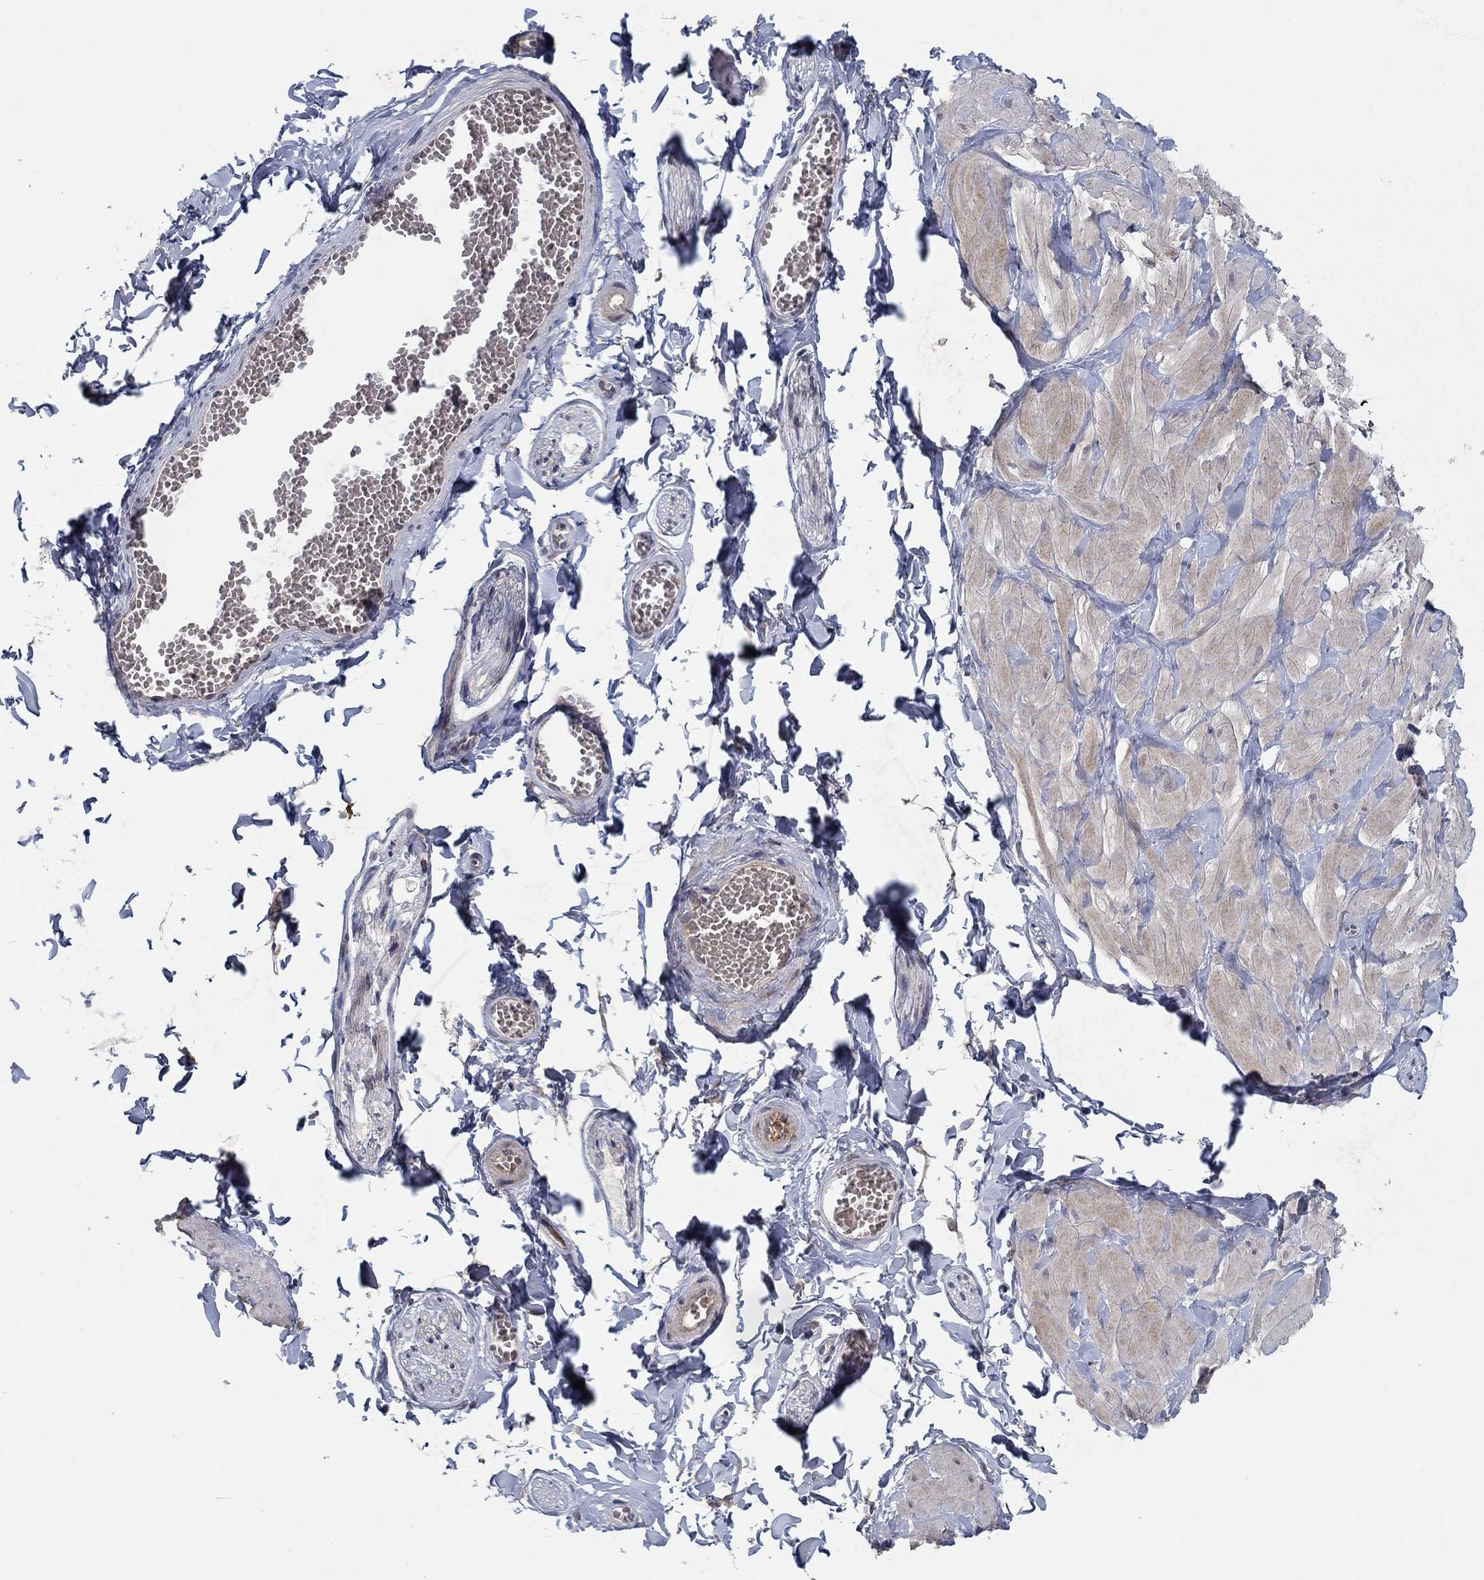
{"staining": {"intensity": "negative", "quantity": "none", "location": "none"}, "tissue": "adipose tissue", "cell_type": "Adipocytes", "image_type": "normal", "snomed": [{"axis": "morphology", "description": "Normal tissue, NOS"}, {"axis": "topography", "description": "Smooth muscle"}, {"axis": "topography", "description": "Peripheral nerve tissue"}], "caption": "This is a micrograph of immunohistochemistry (IHC) staining of unremarkable adipose tissue, which shows no expression in adipocytes.", "gene": "IL4", "patient": {"sex": "male", "age": 22}}